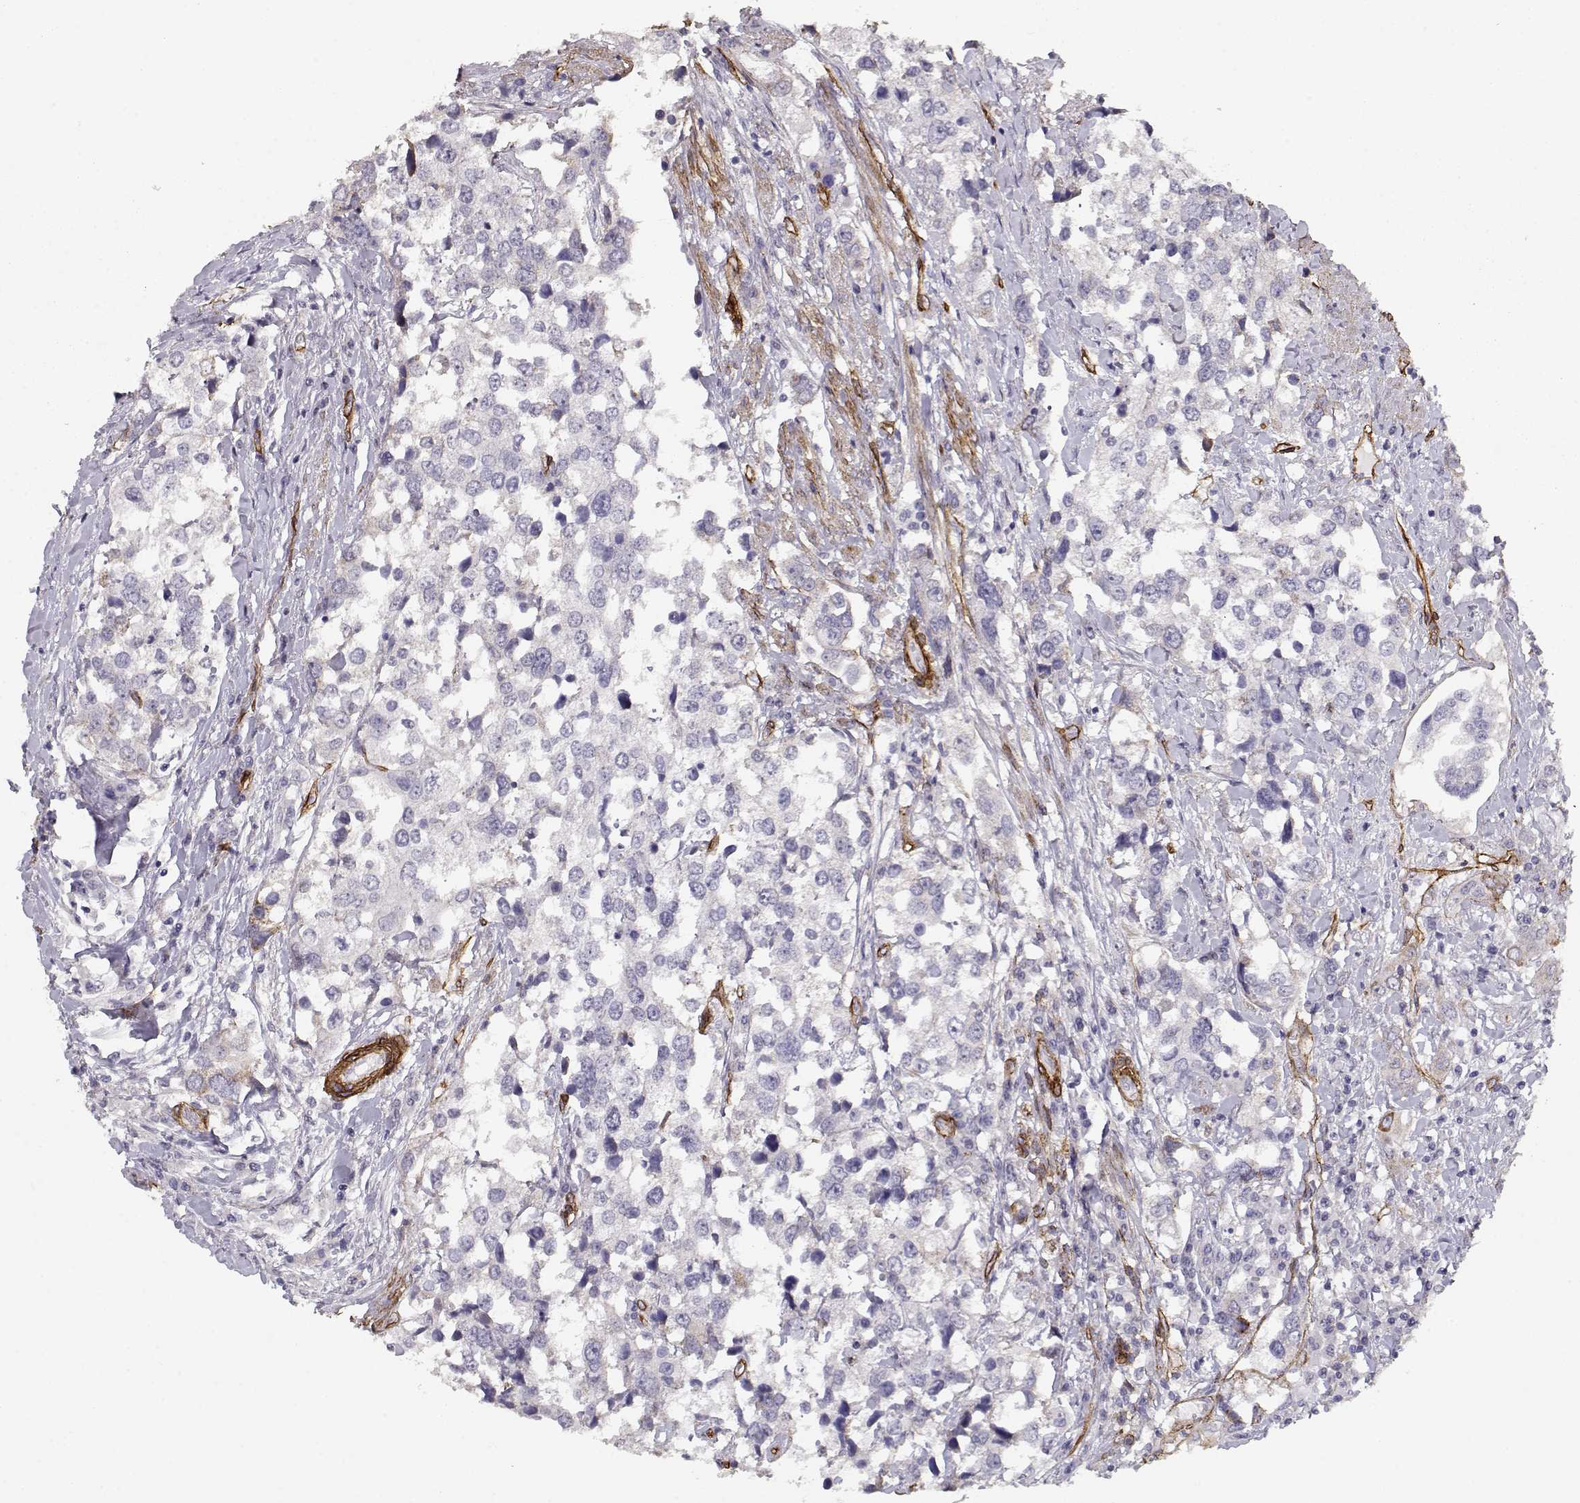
{"staining": {"intensity": "negative", "quantity": "none", "location": "none"}, "tissue": "urothelial cancer", "cell_type": "Tumor cells", "image_type": "cancer", "snomed": [{"axis": "morphology", "description": "Urothelial carcinoma, NOS"}, {"axis": "morphology", "description": "Urothelial carcinoma, High grade"}, {"axis": "topography", "description": "Urinary bladder"}], "caption": "Photomicrograph shows no significant protein positivity in tumor cells of transitional cell carcinoma.", "gene": "LAMC1", "patient": {"sex": "male", "age": 63}}